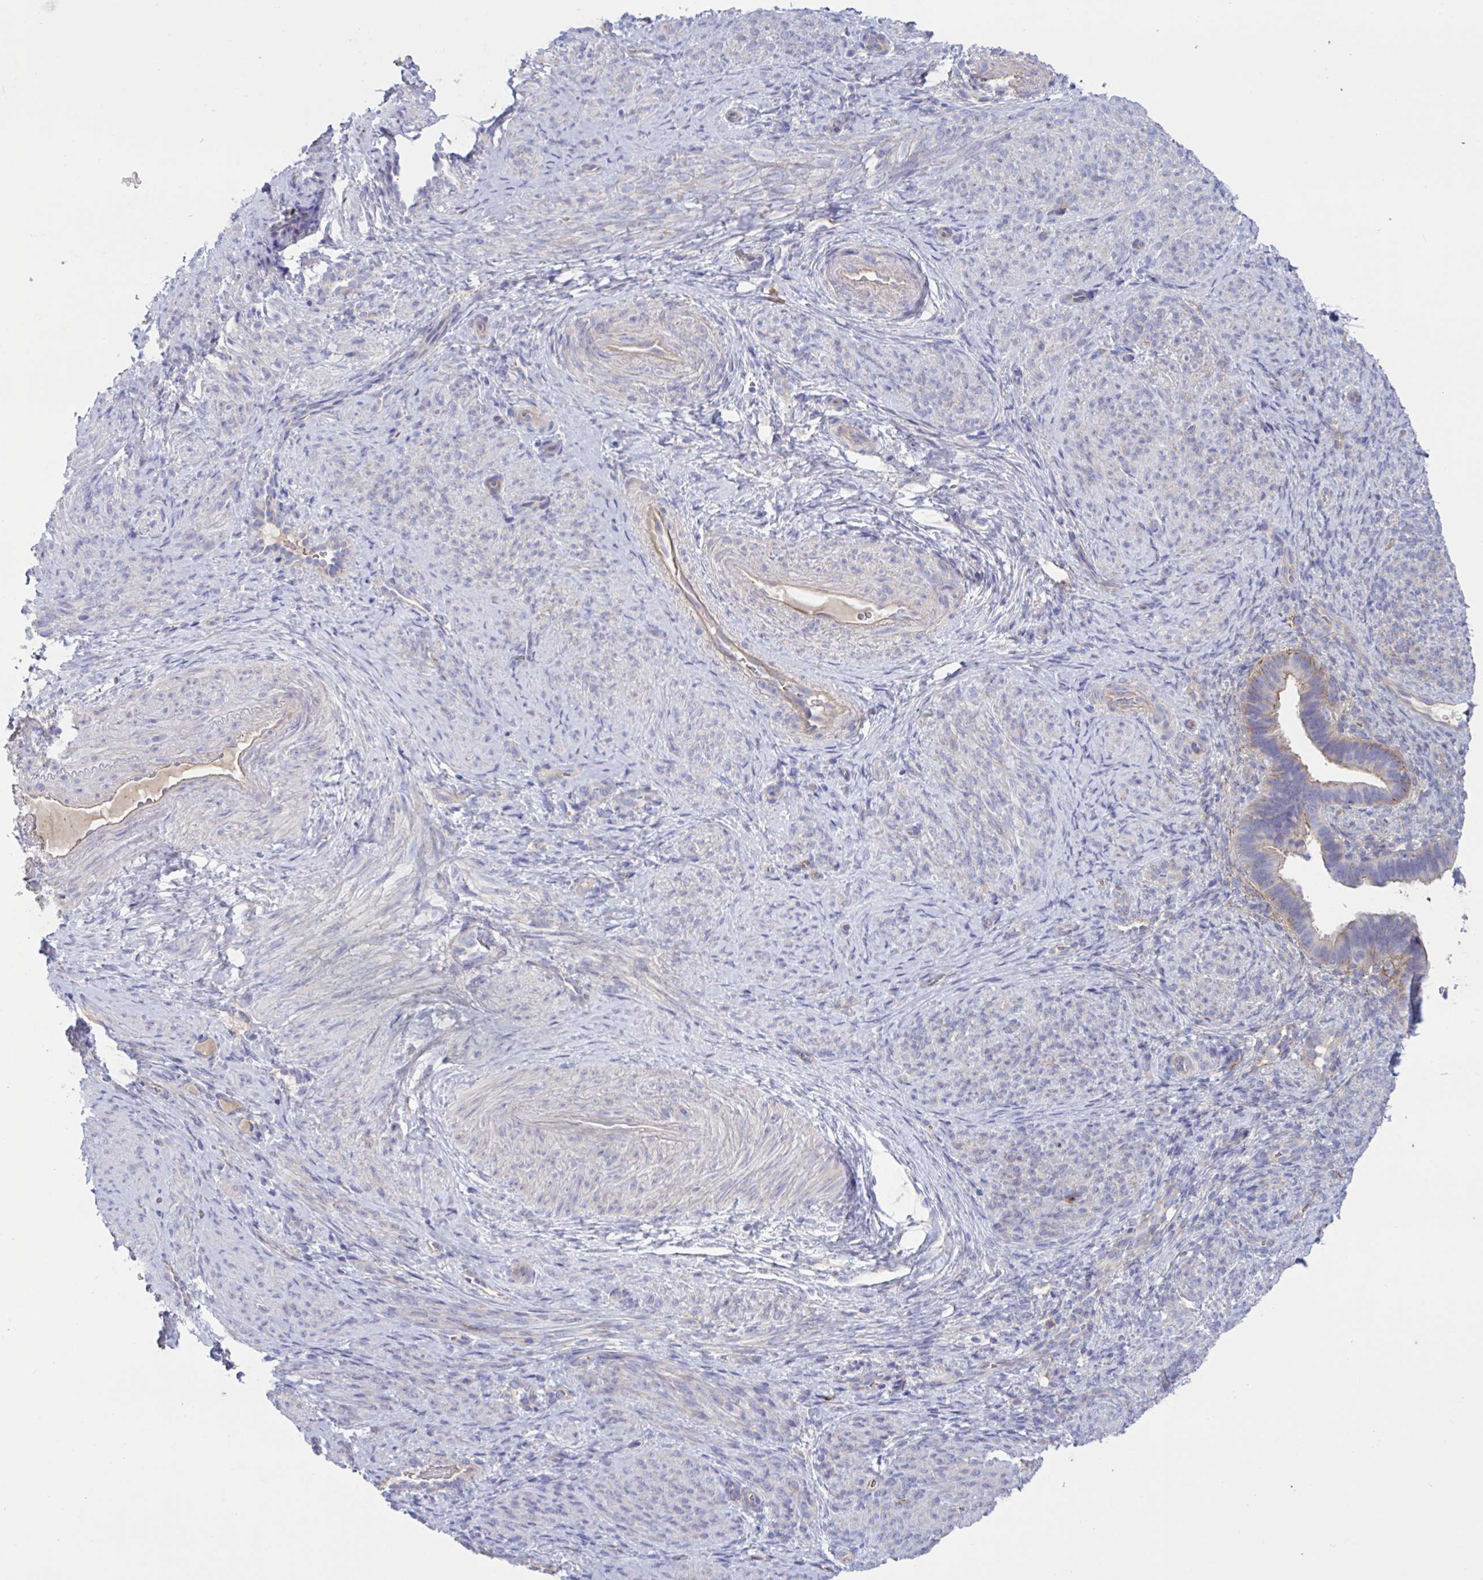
{"staining": {"intensity": "negative", "quantity": "none", "location": "none"}, "tissue": "endometrium", "cell_type": "Cells in endometrial stroma", "image_type": "normal", "snomed": [{"axis": "morphology", "description": "Normal tissue, NOS"}, {"axis": "topography", "description": "Endometrium"}], "caption": "Cells in endometrial stroma are negative for protein expression in benign human endometrium. Brightfield microscopy of immunohistochemistry stained with DAB (brown) and hematoxylin (blue), captured at high magnification.", "gene": "SLC66A1", "patient": {"sex": "female", "age": 34}}